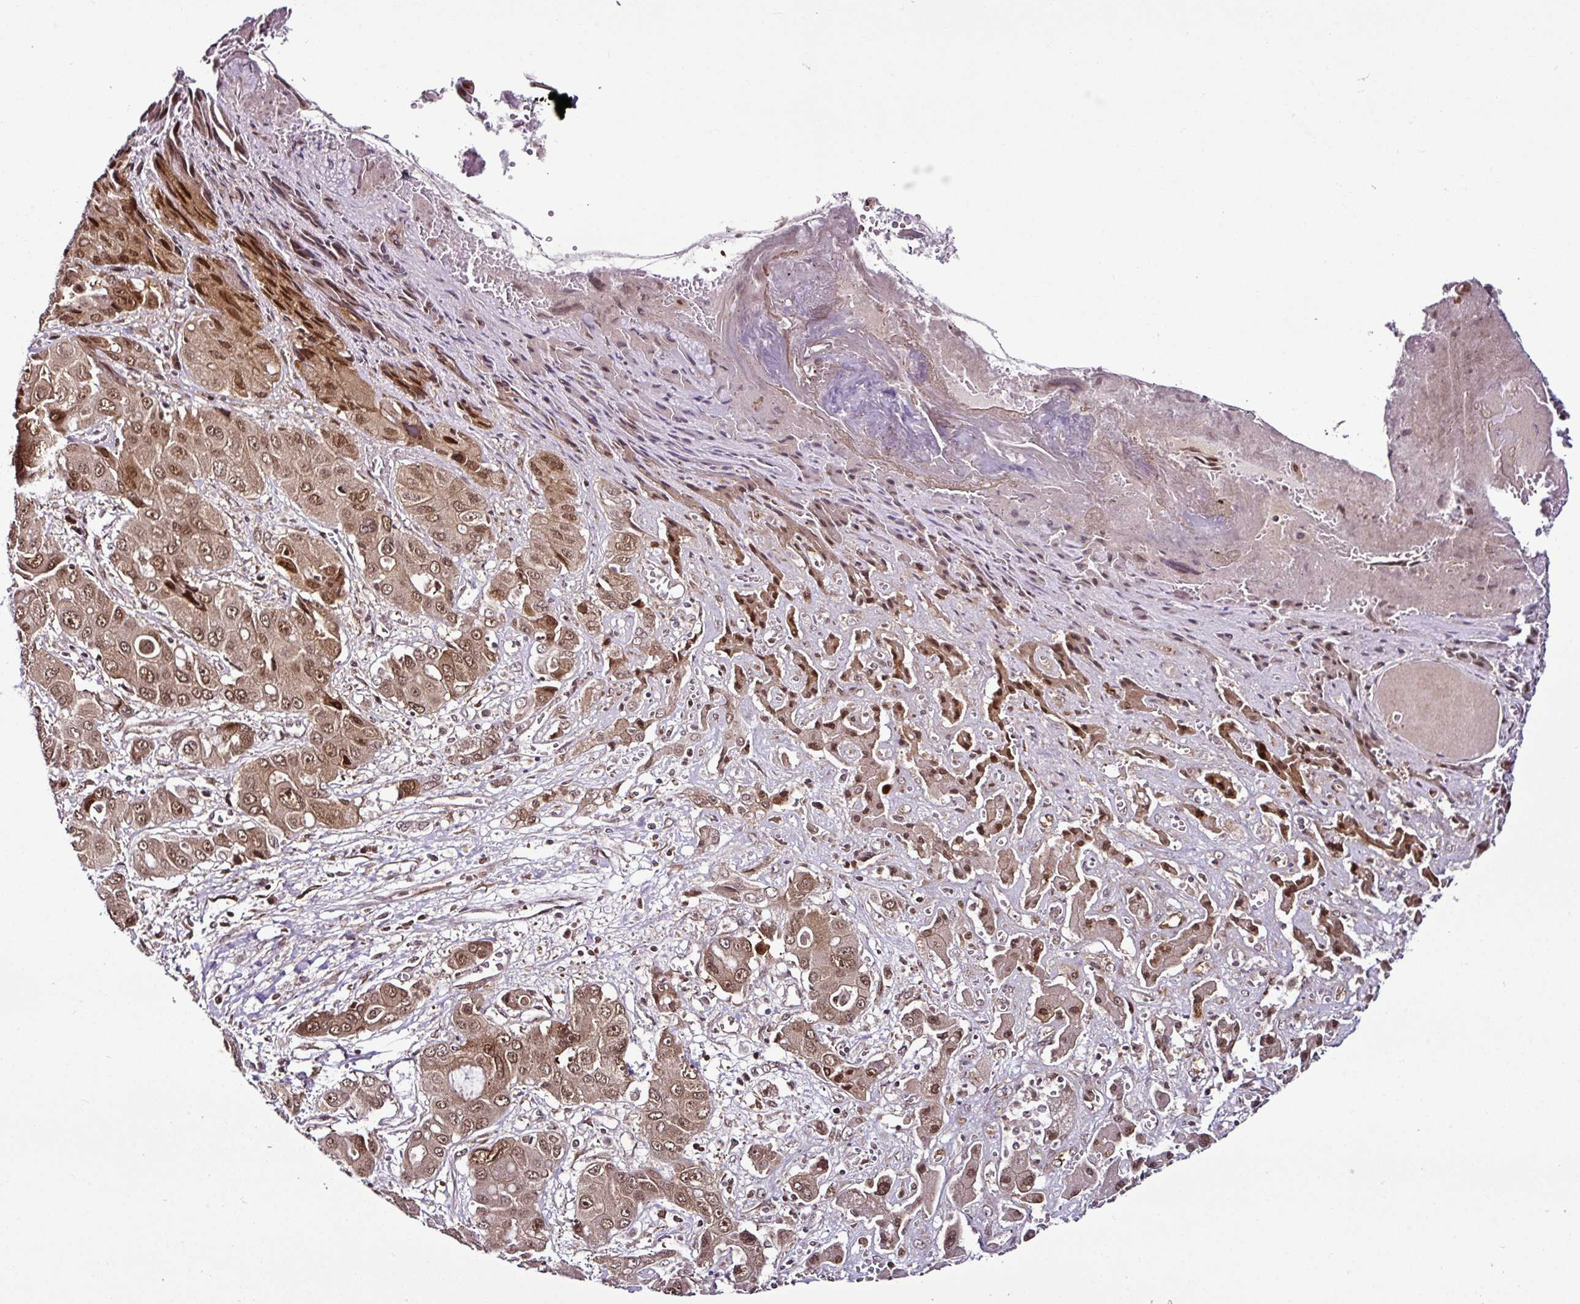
{"staining": {"intensity": "moderate", "quantity": ">75%", "location": "nuclear"}, "tissue": "liver cancer", "cell_type": "Tumor cells", "image_type": "cancer", "snomed": [{"axis": "morphology", "description": "Cholangiocarcinoma"}, {"axis": "topography", "description": "Liver"}], "caption": "A photomicrograph of human liver cancer (cholangiocarcinoma) stained for a protein shows moderate nuclear brown staining in tumor cells.", "gene": "COPRS", "patient": {"sex": "male", "age": 67}}